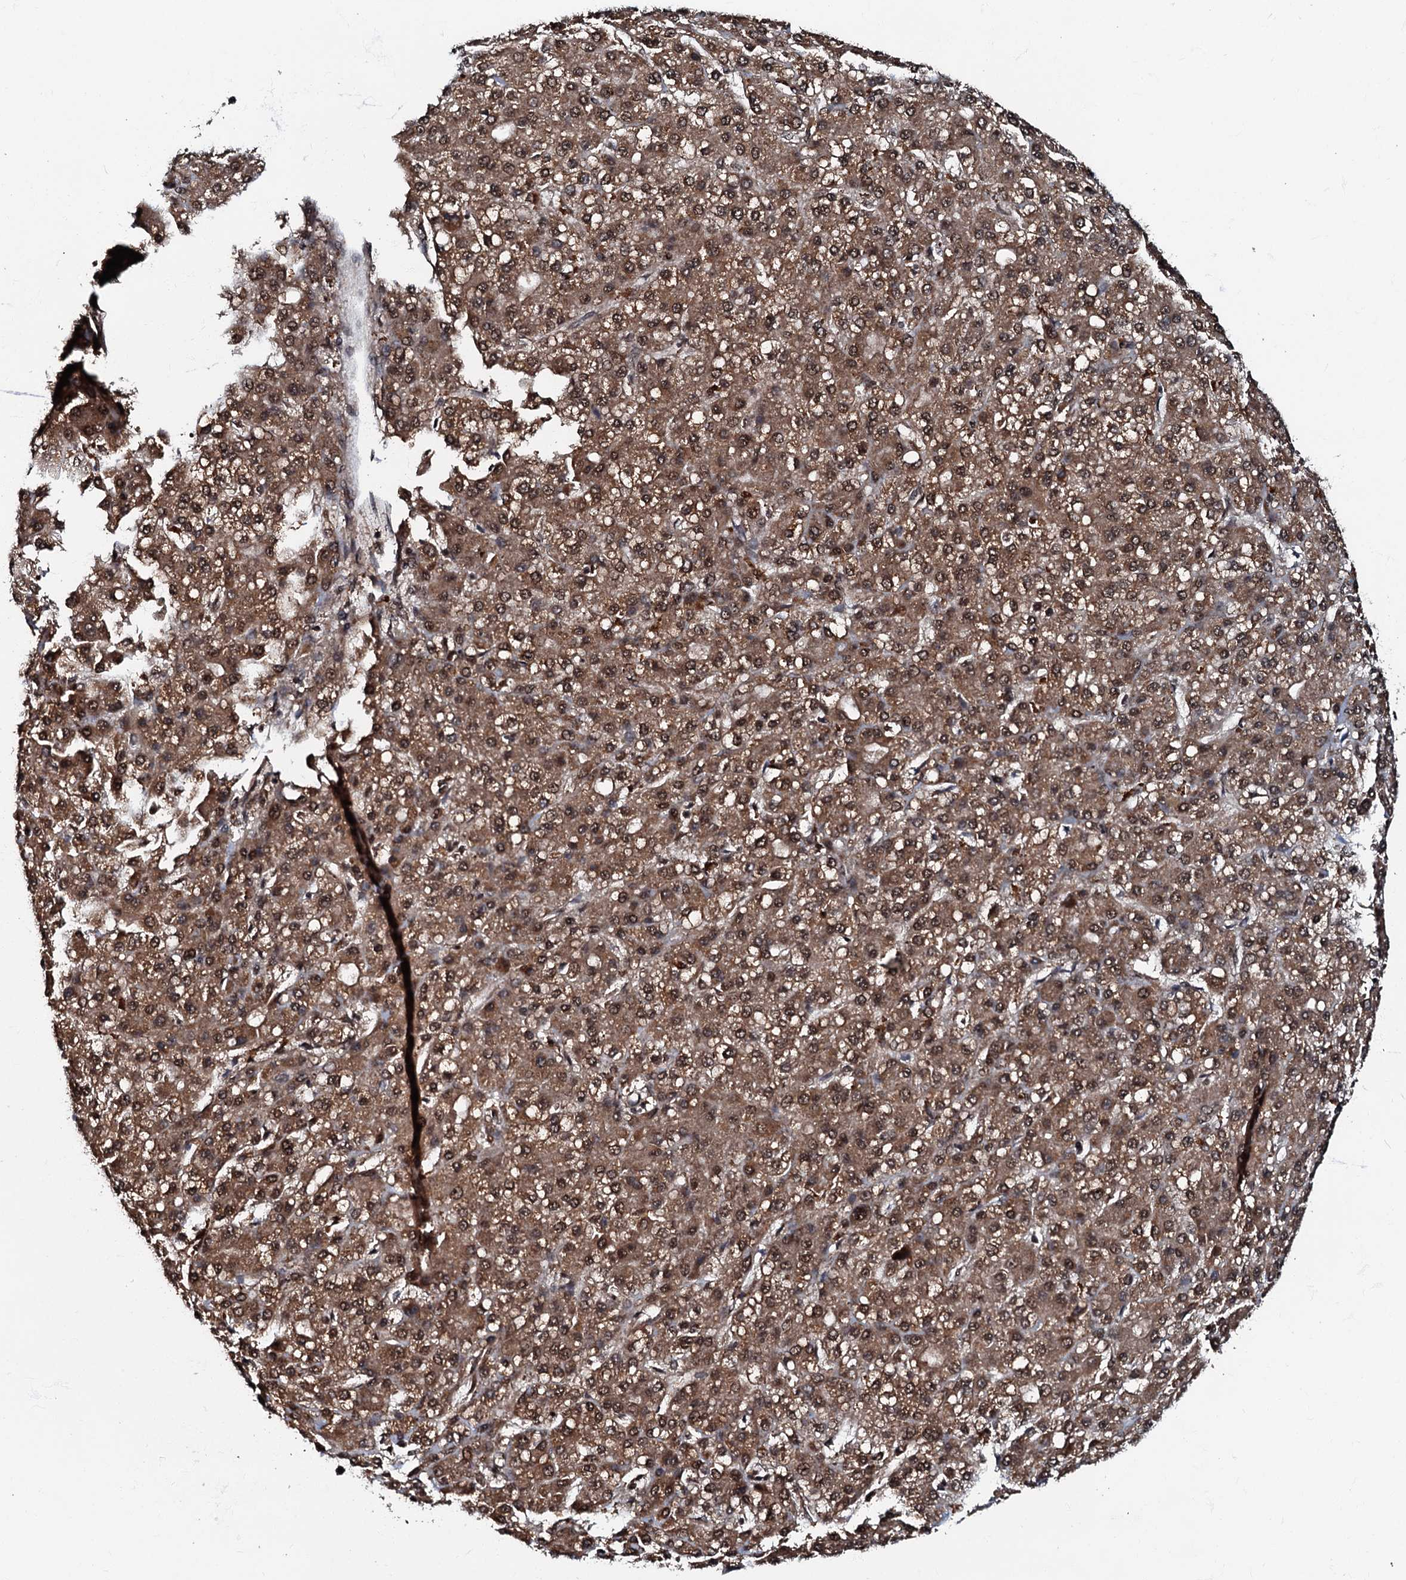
{"staining": {"intensity": "moderate", "quantity": ">75%", "location": "cytoplasmic/membranous,nuclear"}, "tissue": "liver cancer", "cell_type": "Tumor cells", "image_type": "cancer", "snomed": [{"axis": "morphology", "description": "Carcinoma, Hepatocellular, NOS"}, {"axis": "topography", "description": "Liver"}], "caption": "Tumor cells display medium levels of moderate cytoplasmic/membranous and nuclear expression in approximately >75% of cells in liver cancer.", "gene": "C18orf32", "patient": {"sex": "male", "age": 67}}